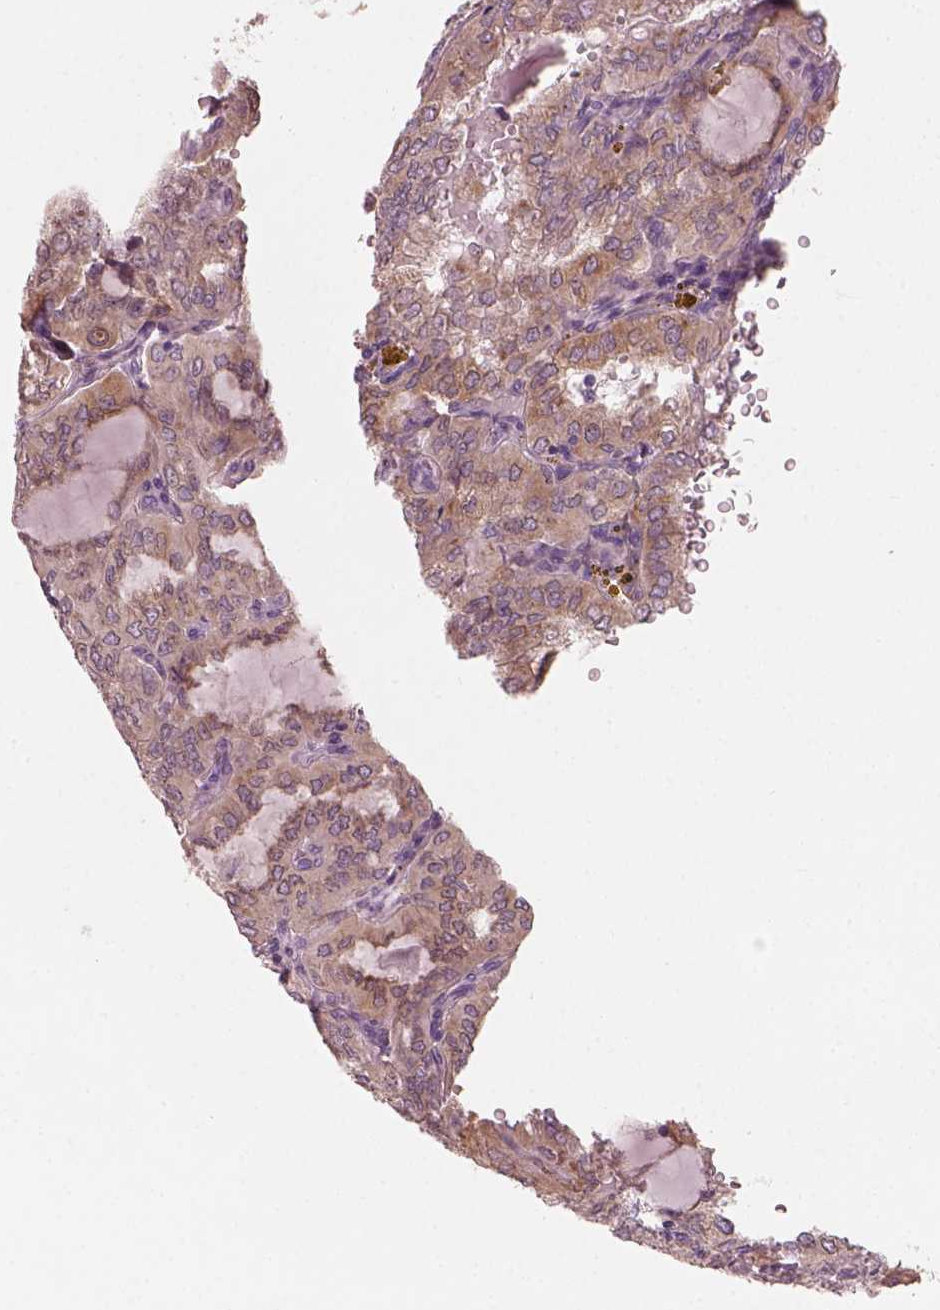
{"staining": {"intensity": "weak", "quantity": ">75%", "location": "cytoplasmic/membranous"}, "tissue": "thyroid cancer", "cell_type": "Tumor cells", "image_type": "cancer", "snomed": [{"axis": "morphology", "description": "Papillary adenocarcinoma, NOS"}, {"axis": "topography", "description": "Thyroid gland"}], "caption": "Tumor cells show weak cytoplasmic/membranous expression in approximately >75% of cells in thyroid papillary adenocarcinoma. (brown staining indicates protein expression, while blue staining denotes nuclei).", "gene": "CDS1", "patient": {"sex": "male", "age": 20}}